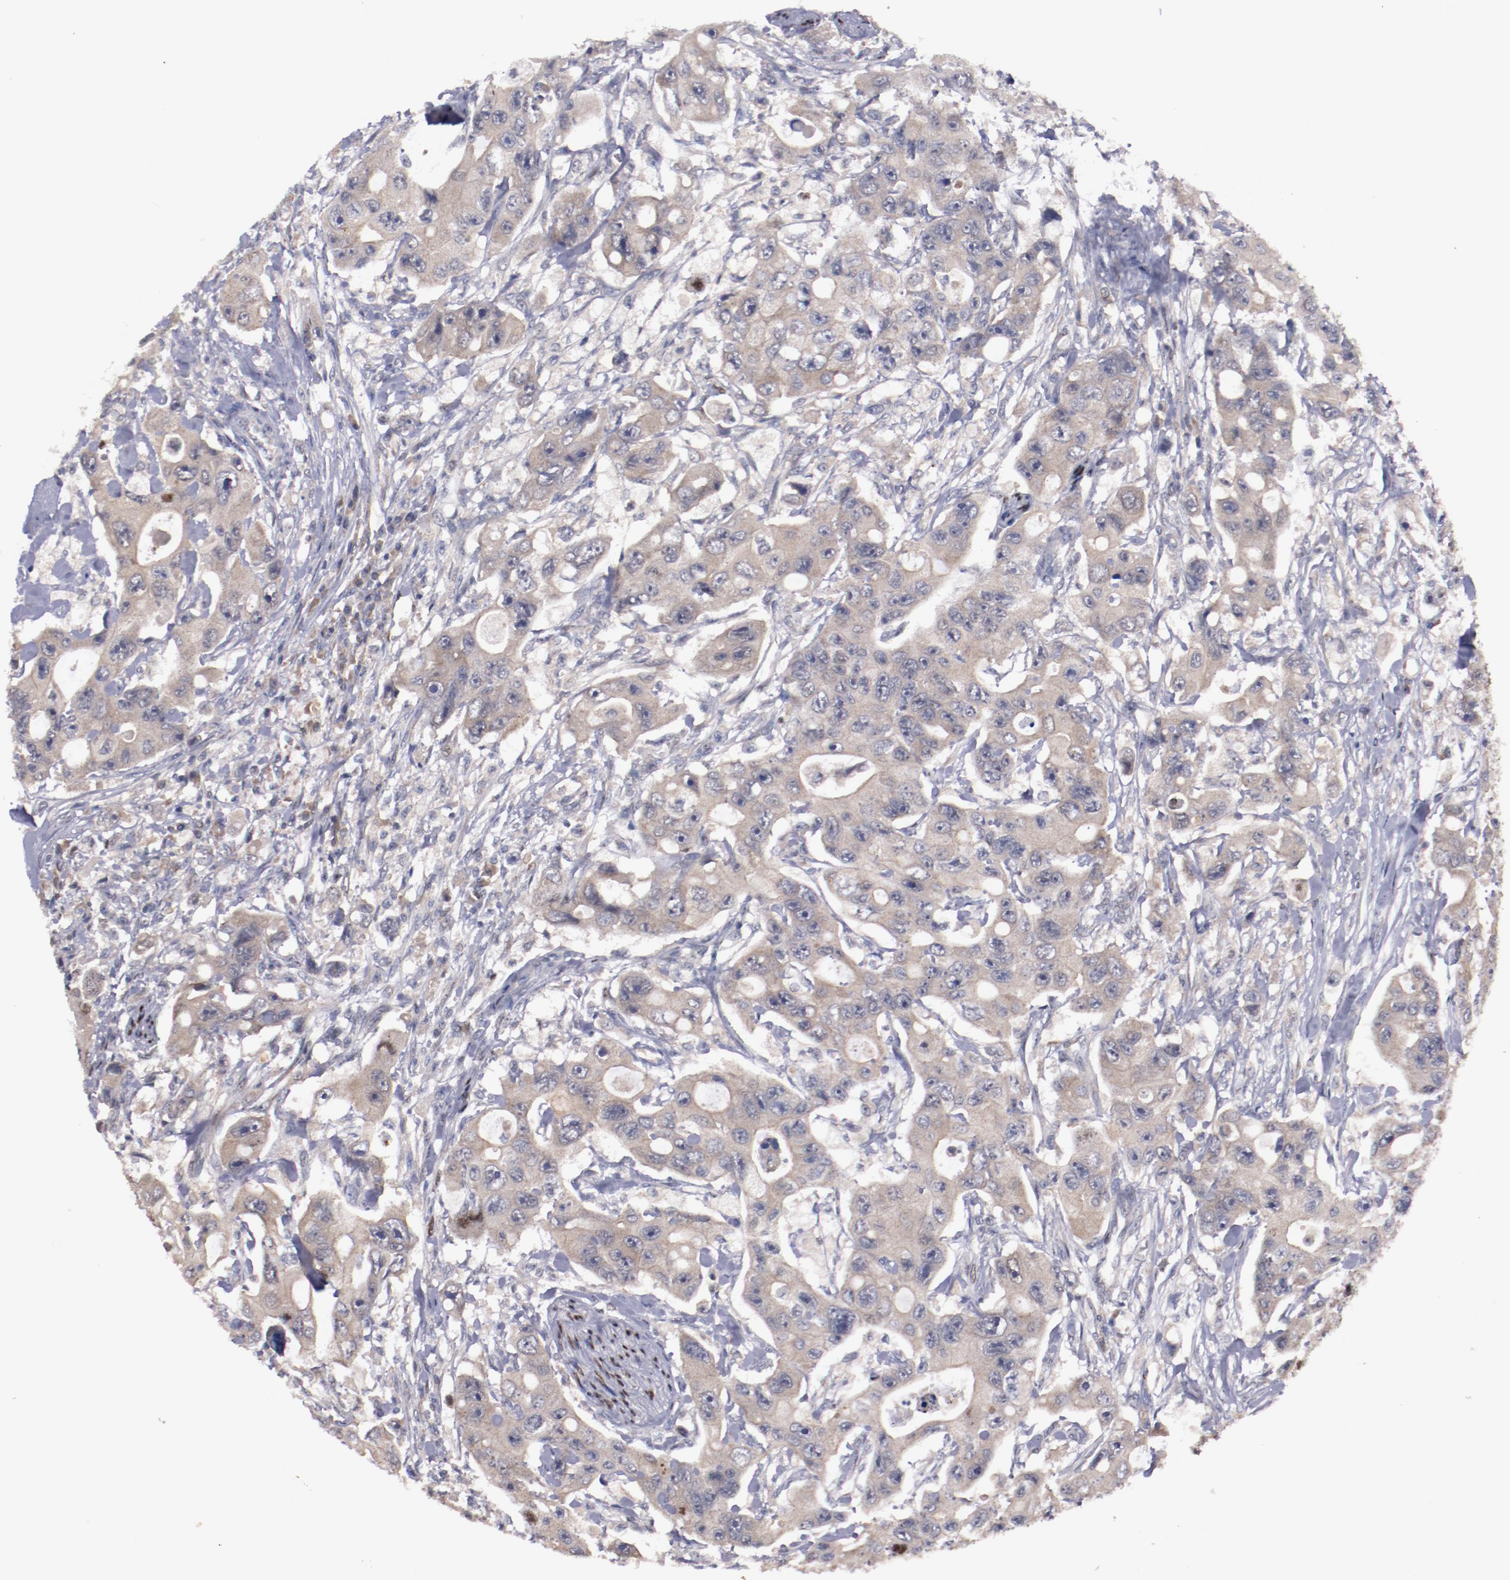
{"staining": {"intensity": "weak", "quantity": ">75%", "location": "cytoplasmic/membranous"}, "tissue": "colorectal cancer", "cell_type": "Tumor cells", "image_type": "cancer", "snomed": [{"axis": "morphology", "description": "Adenocarcinoma, NOS"}, {"axis": "topography", "description": "Colon"}], "caption": "Tumor cells display weak cytoplasmic/membranous staining in about >75% of cells in adenocarcinoma (colorectal). (Stains: DAB (3,3'-diaminobenzidine) in brown, nuclei in blue, Microscopy: brightfield microscopy at high magnification).", "gene": "FAM81A", "patient": {"sex": "female", "age": 46}}